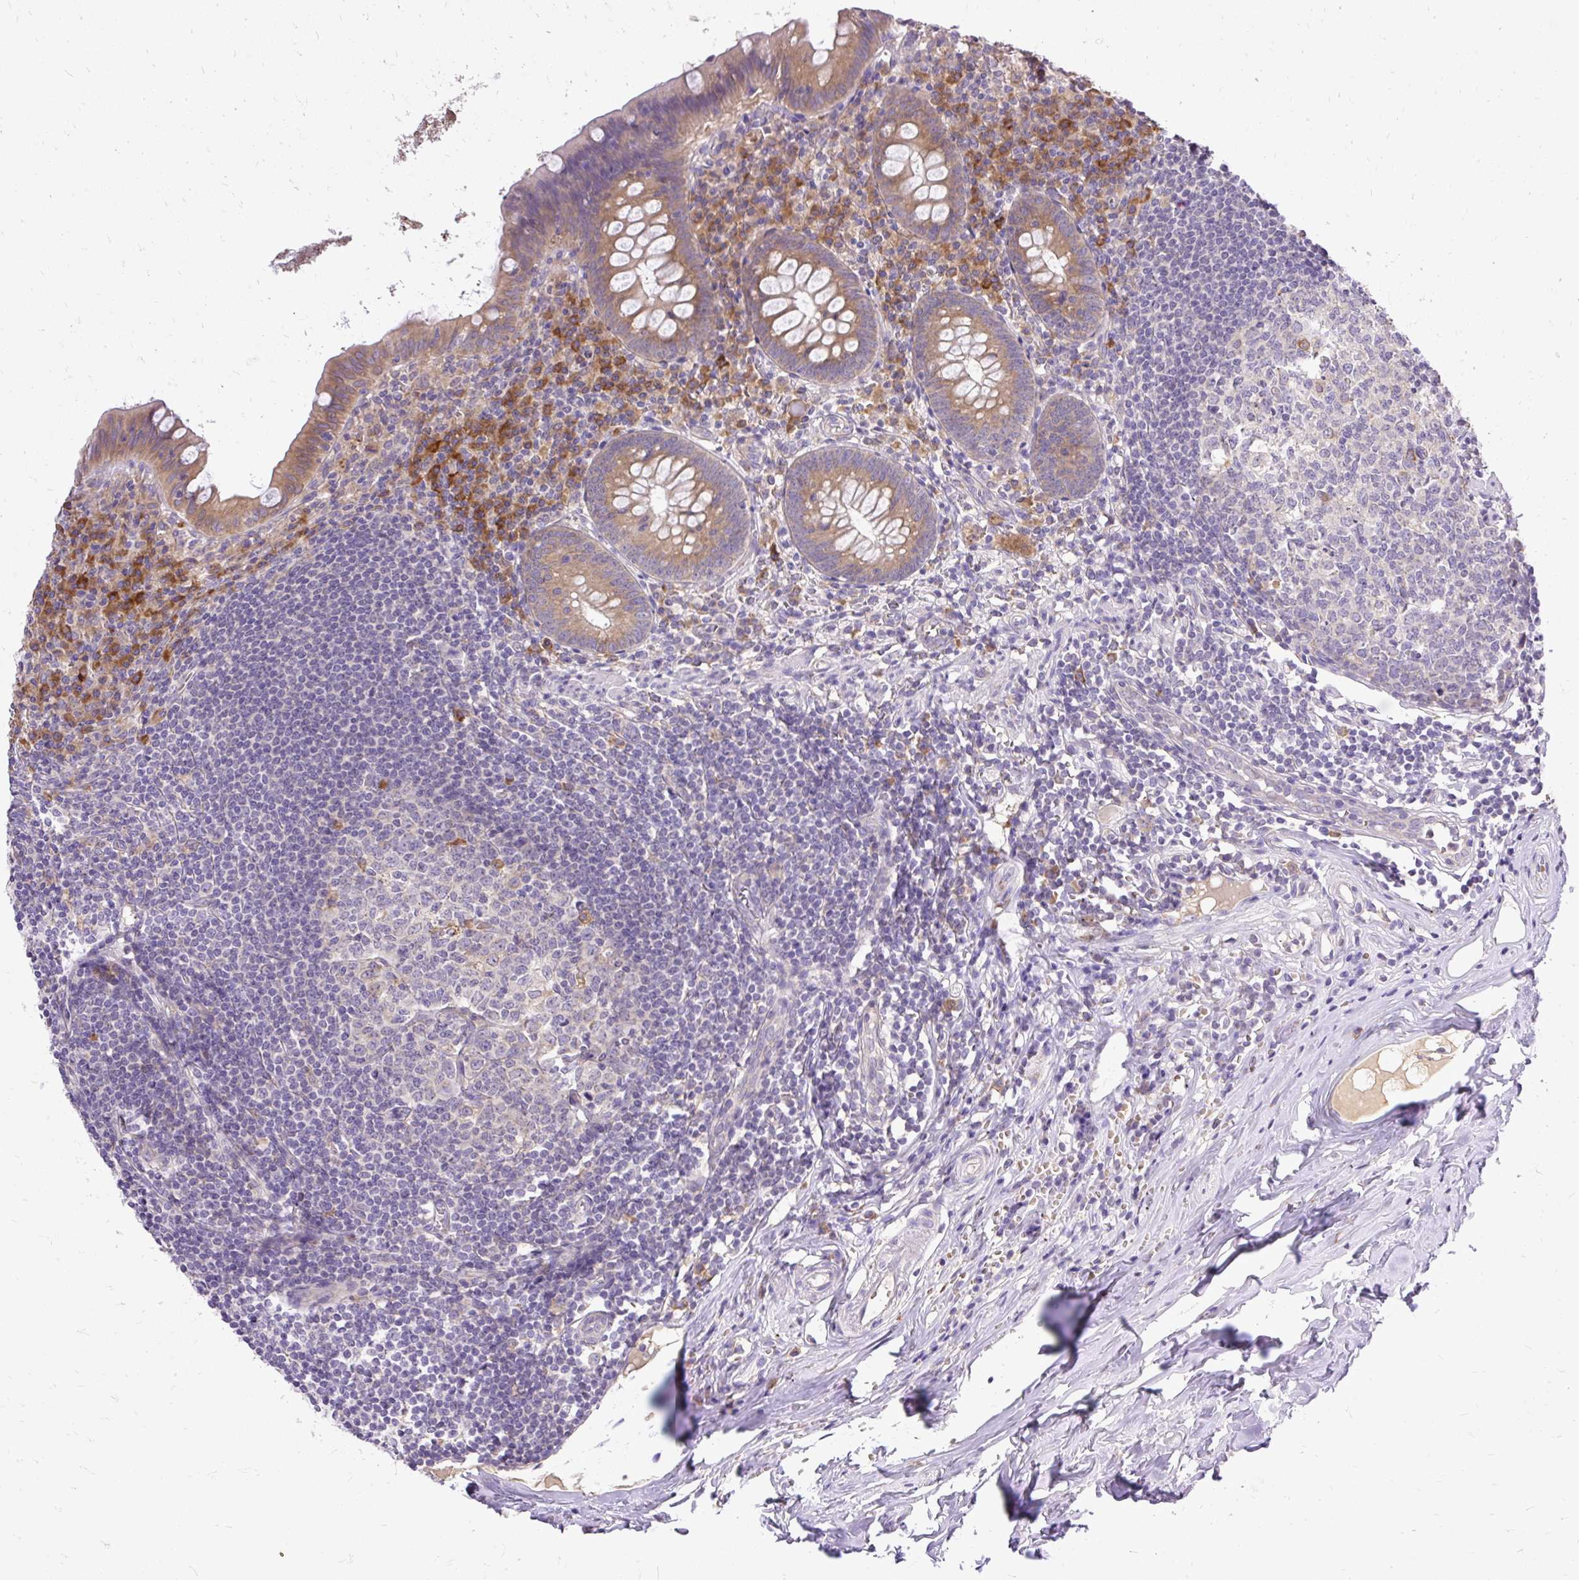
{"staining": {"intensity": "moderate", "quantity": ">75%", "location": "cytoplasmic/membranous"}, "tissue": "appendix", "cell_type": "Glandular cells", "image_type": "normal", "snomed": [{"axis": "morphology", "description": "Normal tissue, NOS"}, {"axis": "topography", "description": "Appendix"}], "caption": "The micrograph shows staining of unremarkable appendix, revealing moderate cytoplasmic/membranous protein expression (brown color) within glandular cells.", "gene": "SEC63", "patient": {"sex": "female", "age": 51}}